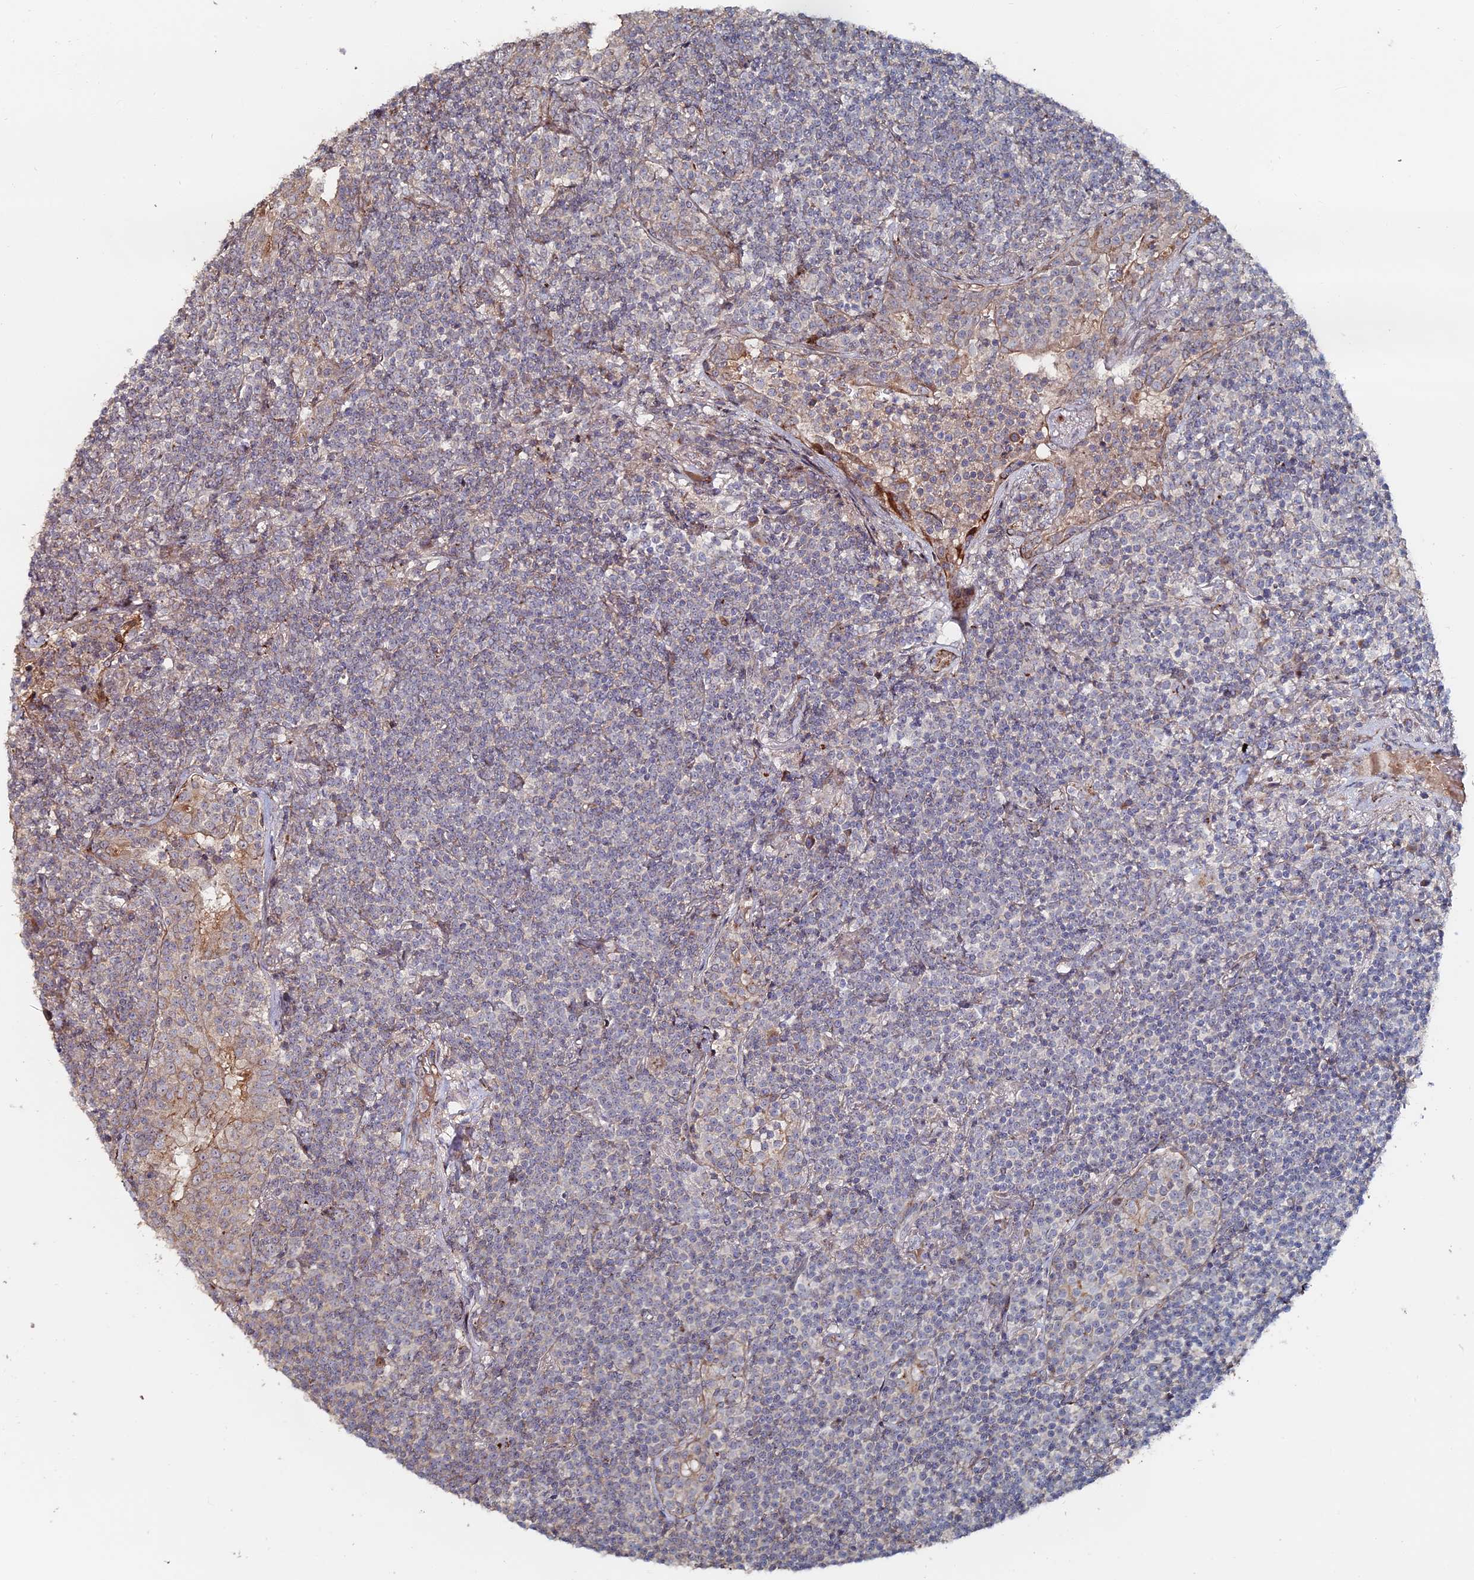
{"staining": {"intensity": "negative", "quantity": "none", "location": "none"}, "tissue": "lymphoma", "cell_type": "Tumor cells", "image_type": "cancer", "snomed": [{"axis": "morphology", "description": "Malignant lymphoma, non-Hodgkin's type, Low grade"}, {"axis": "topography", "description": "Lung"}], "caption": "High power microscopy photomicrograph of an IHC histopathology image of low-grade malignant lymphoma, non-Hodgkin's type, revealing no significant positivity in tumor cells.", "gene": "SGMS1", "patient": {"sex": "female", "age": 71}}